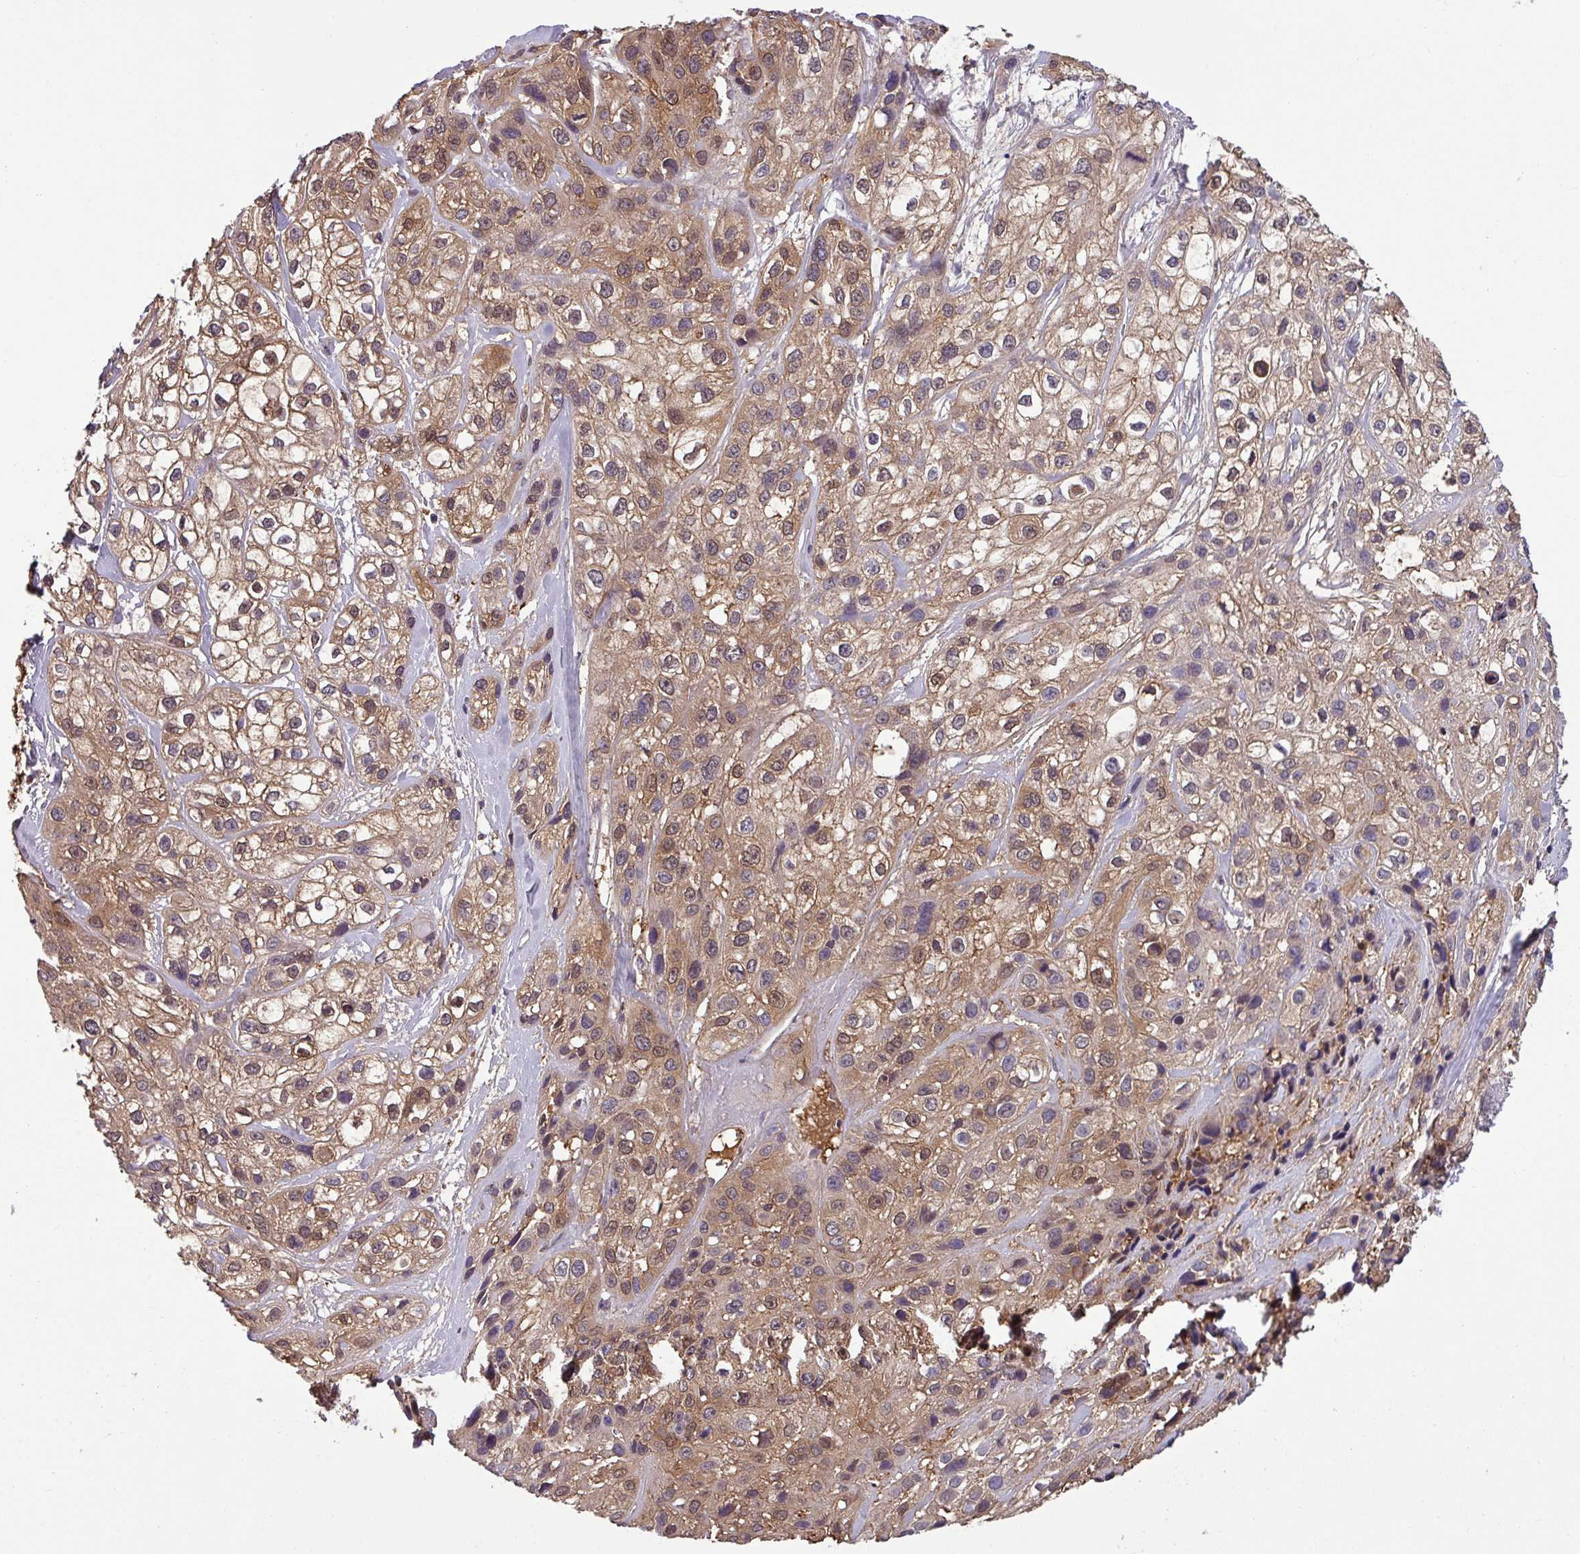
{"staining": {"intensity": "weak", "quantity": ">75%", "location": "cytoplasmic/membranous"}, "tissue": "skin cancer", "cell_type": "Tumor cells", "image_type": "cancer", "snomed": [{"axis": "morphology", "description": "Squamous cell carcinoma, NOS"}, {"axis": "topography", "description": "Skin"}], "caption": "An IHC image of tumor tissue is shown. Protein staining in brown labels weak cytoplasmic/membranous positivity in skin cancer (squamous cell carcinoma) within tumor cells.", "gene": "SLC23A2", "patient": {"sex": "male", "age": 82}}